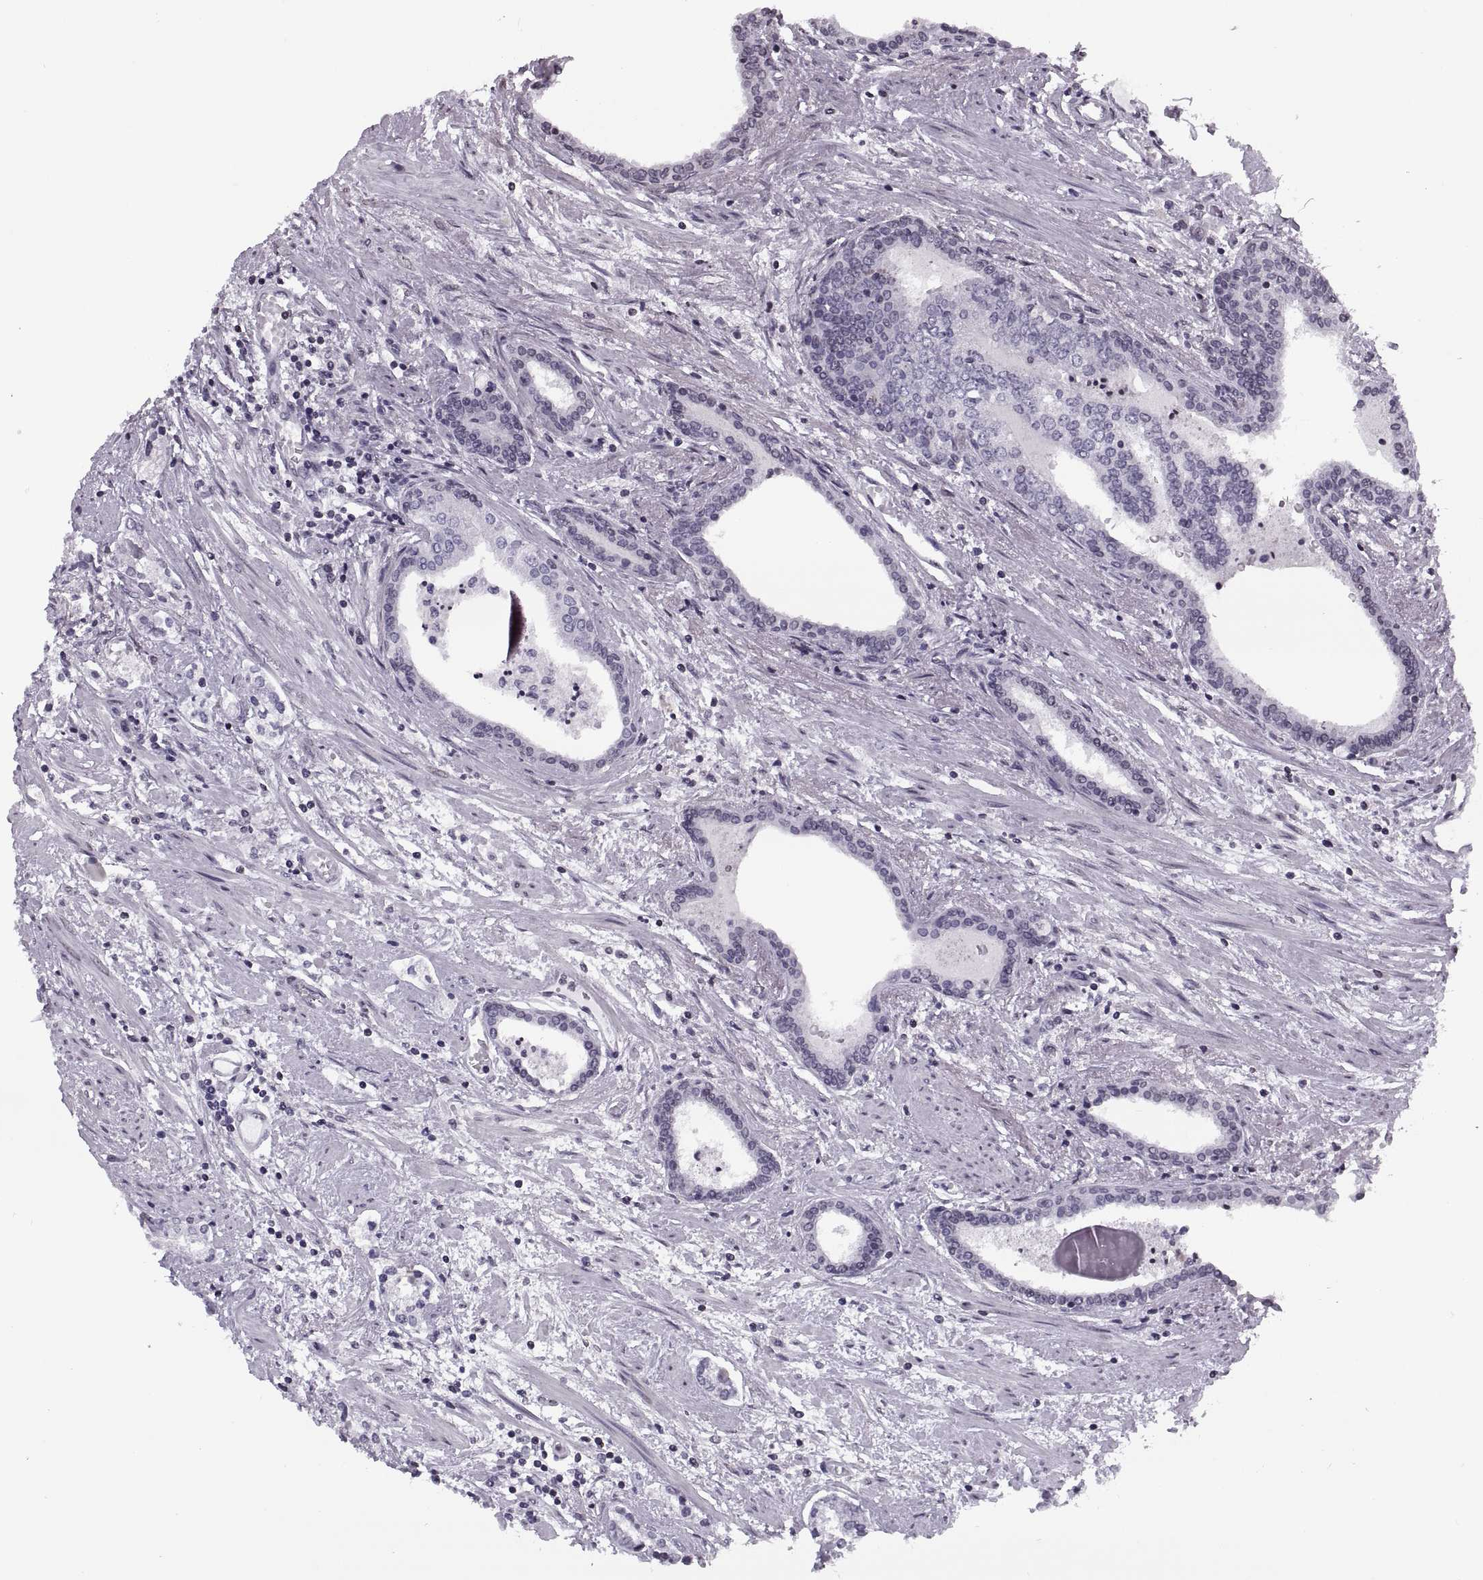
{"staining": {"intensity": "negative", "quantity": "none", "location": "none"}, "tissue": "prostate cancer", "cell_type": "Tumor cells", "image_type": "cancer", "snomed": [{"axis": "morphology", "description": "Adenocarcinoma, NOS"}, {"axis": "topography", "description": "Prostate"}], "caption": "Tumor cells are negative for protein expression in human prostate cancer (adenocarcinoma).", "gene": "H1-8", "patient": {"sex": "male", "age": 64}}